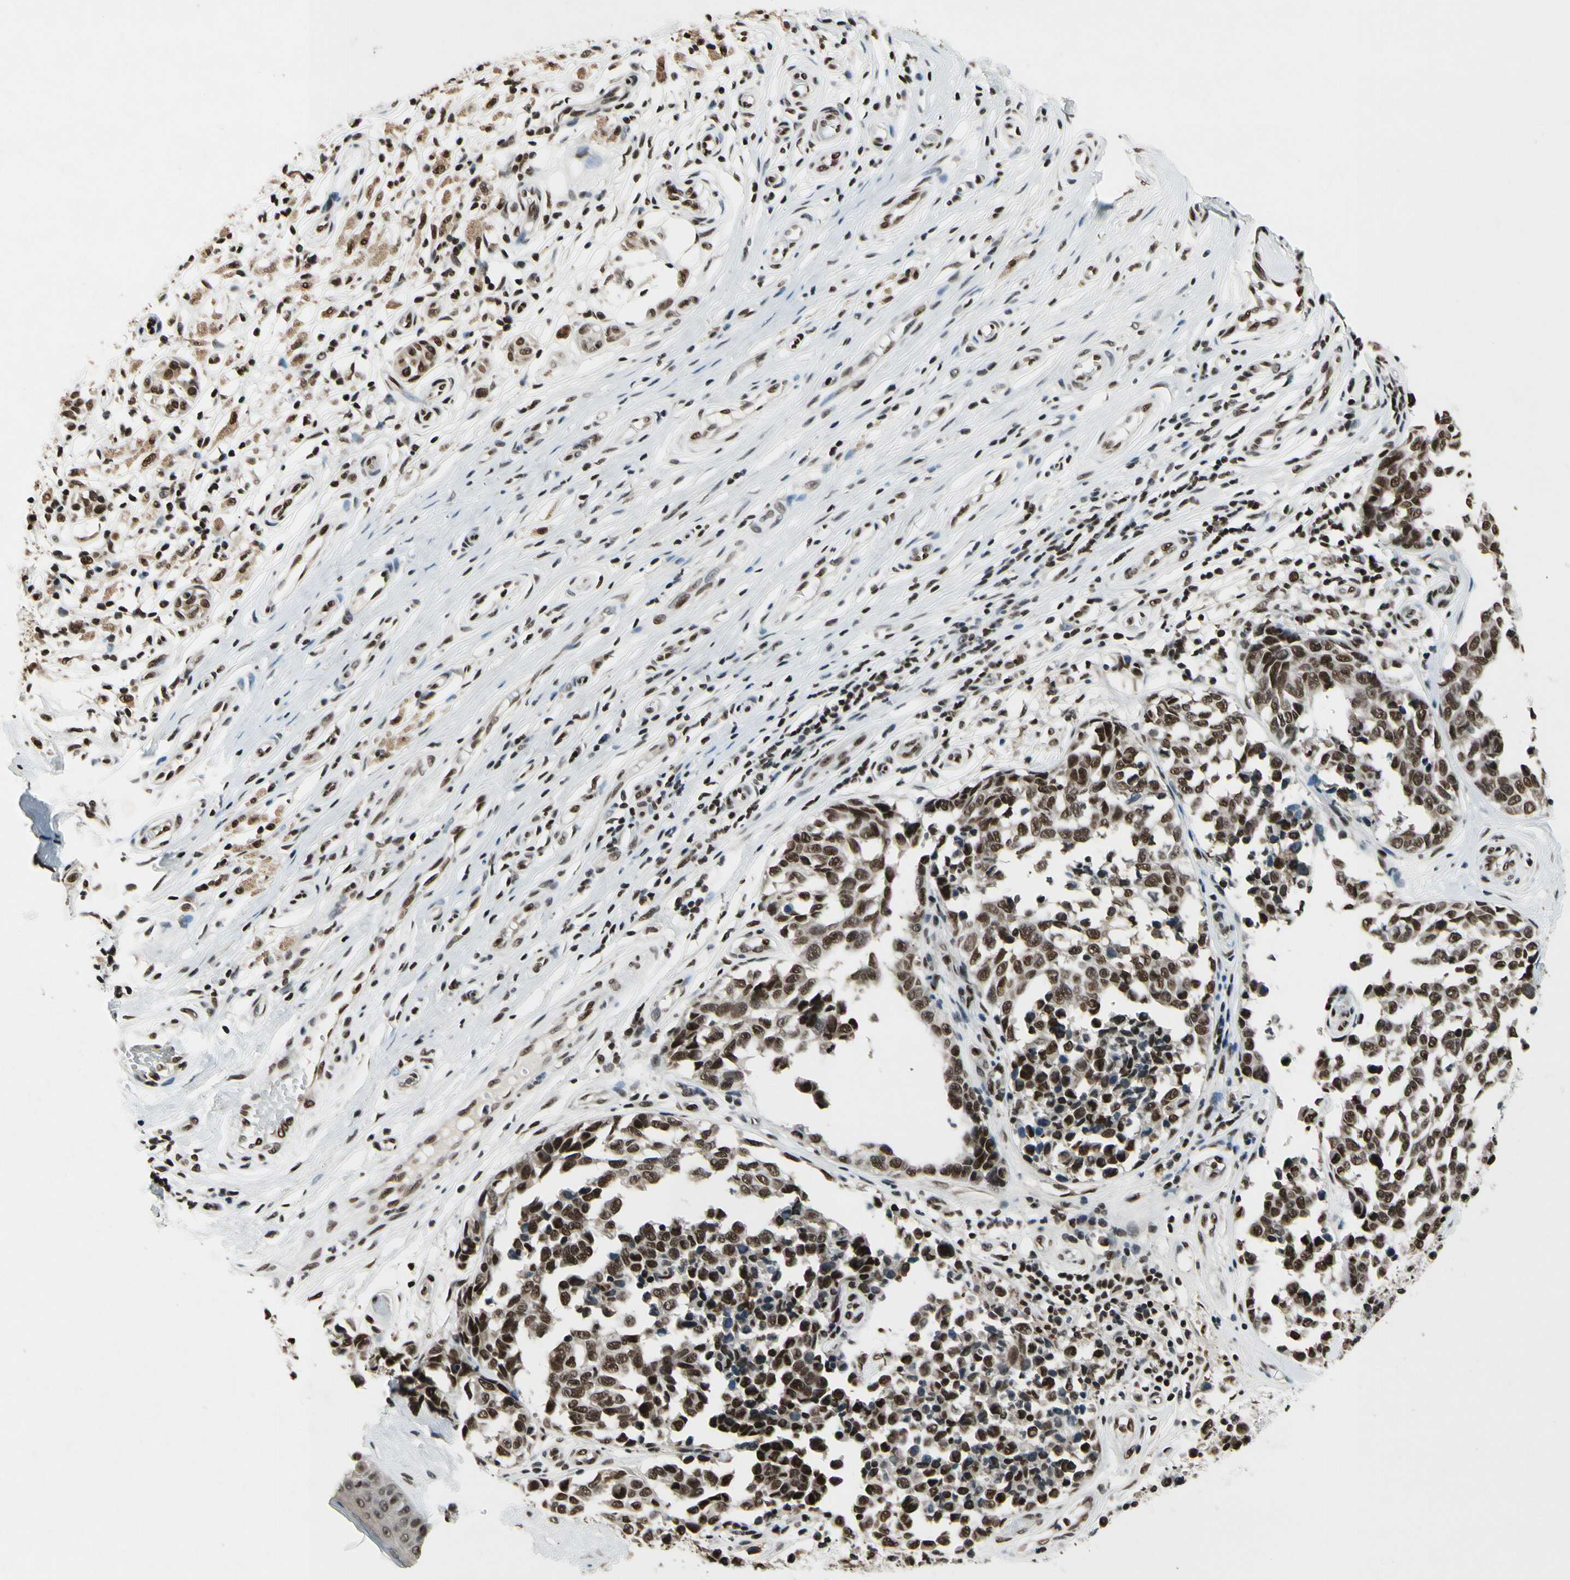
{"staining": {"intensity": "strong", "quantity": ">75%", "location": "nuclear"}, "tissue": "melanoma", "cell_type": "Tumor cells", "image_type": "cancer", "snomed": [{"axis": "morphology", "description": "Malignant melanoma, NOS"}, {"axis": "topography", "description": "Skin"}], "caption": "About >75% of tumor cells in malignant melanoma demonstrate strong nuclear protein staining as visualized by brown immunohistochemical staining.", "gene": "RECQL", "patient": {"sex": "female", "age": 64}}